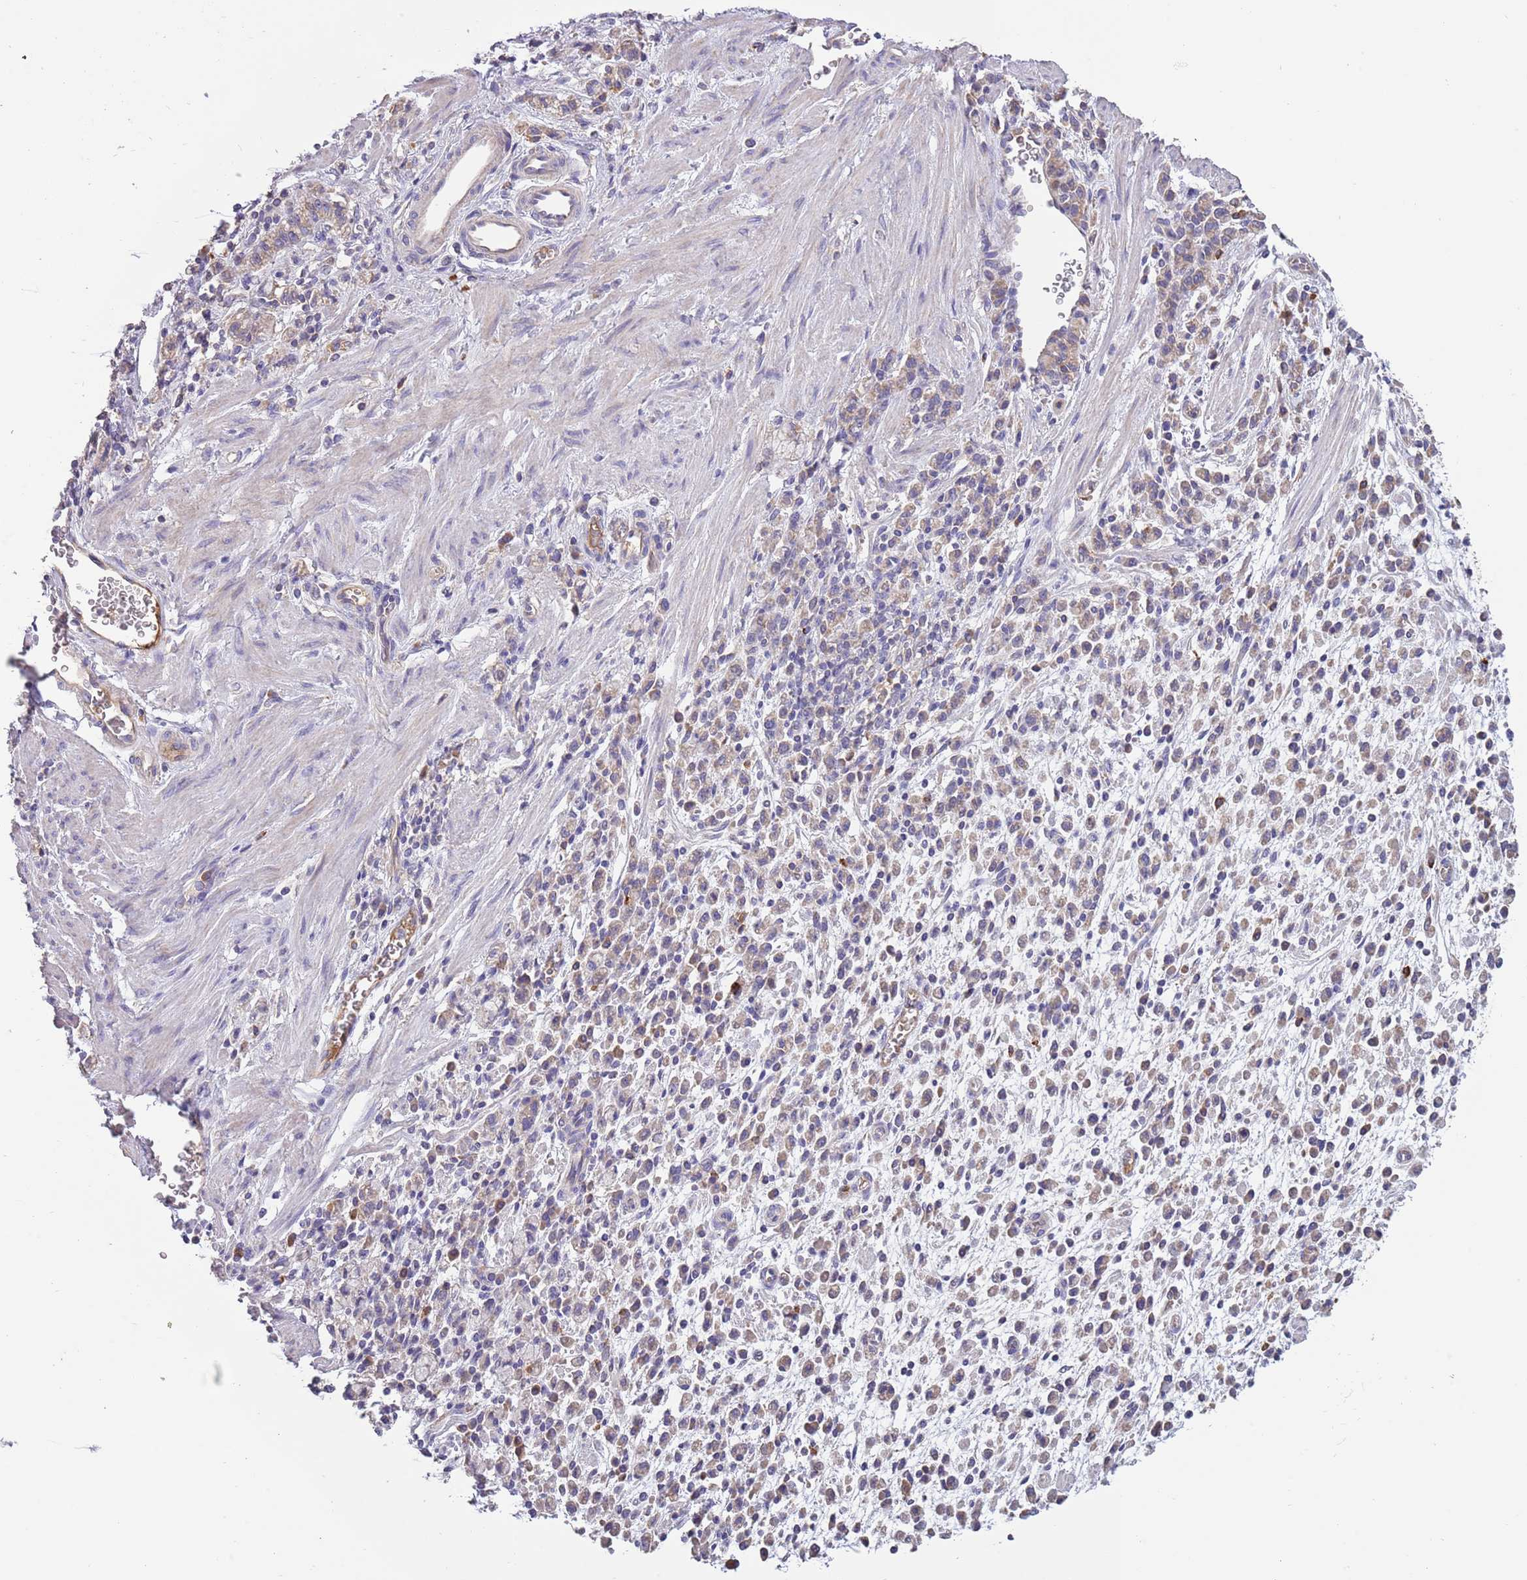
{"staining": {"intensity": "weak", "quantity": "<25%", "location": "cytoplasmic/membranous"}, "tissue": "stomach cancer", "cell_type": "Tumor cells", "image_type": "cancer", "snomed": [{"axis": "morphology", "description": "Adenocarcinoma, NOS"}, {"axis": "topography", "description": "Stomach"}], "caption": "Immunohistochemical staining of human stomach cancer displays no significant positivity in tumor cells.", "gene": "TRMO", "patient": {"sex": "male", "age": 77}}